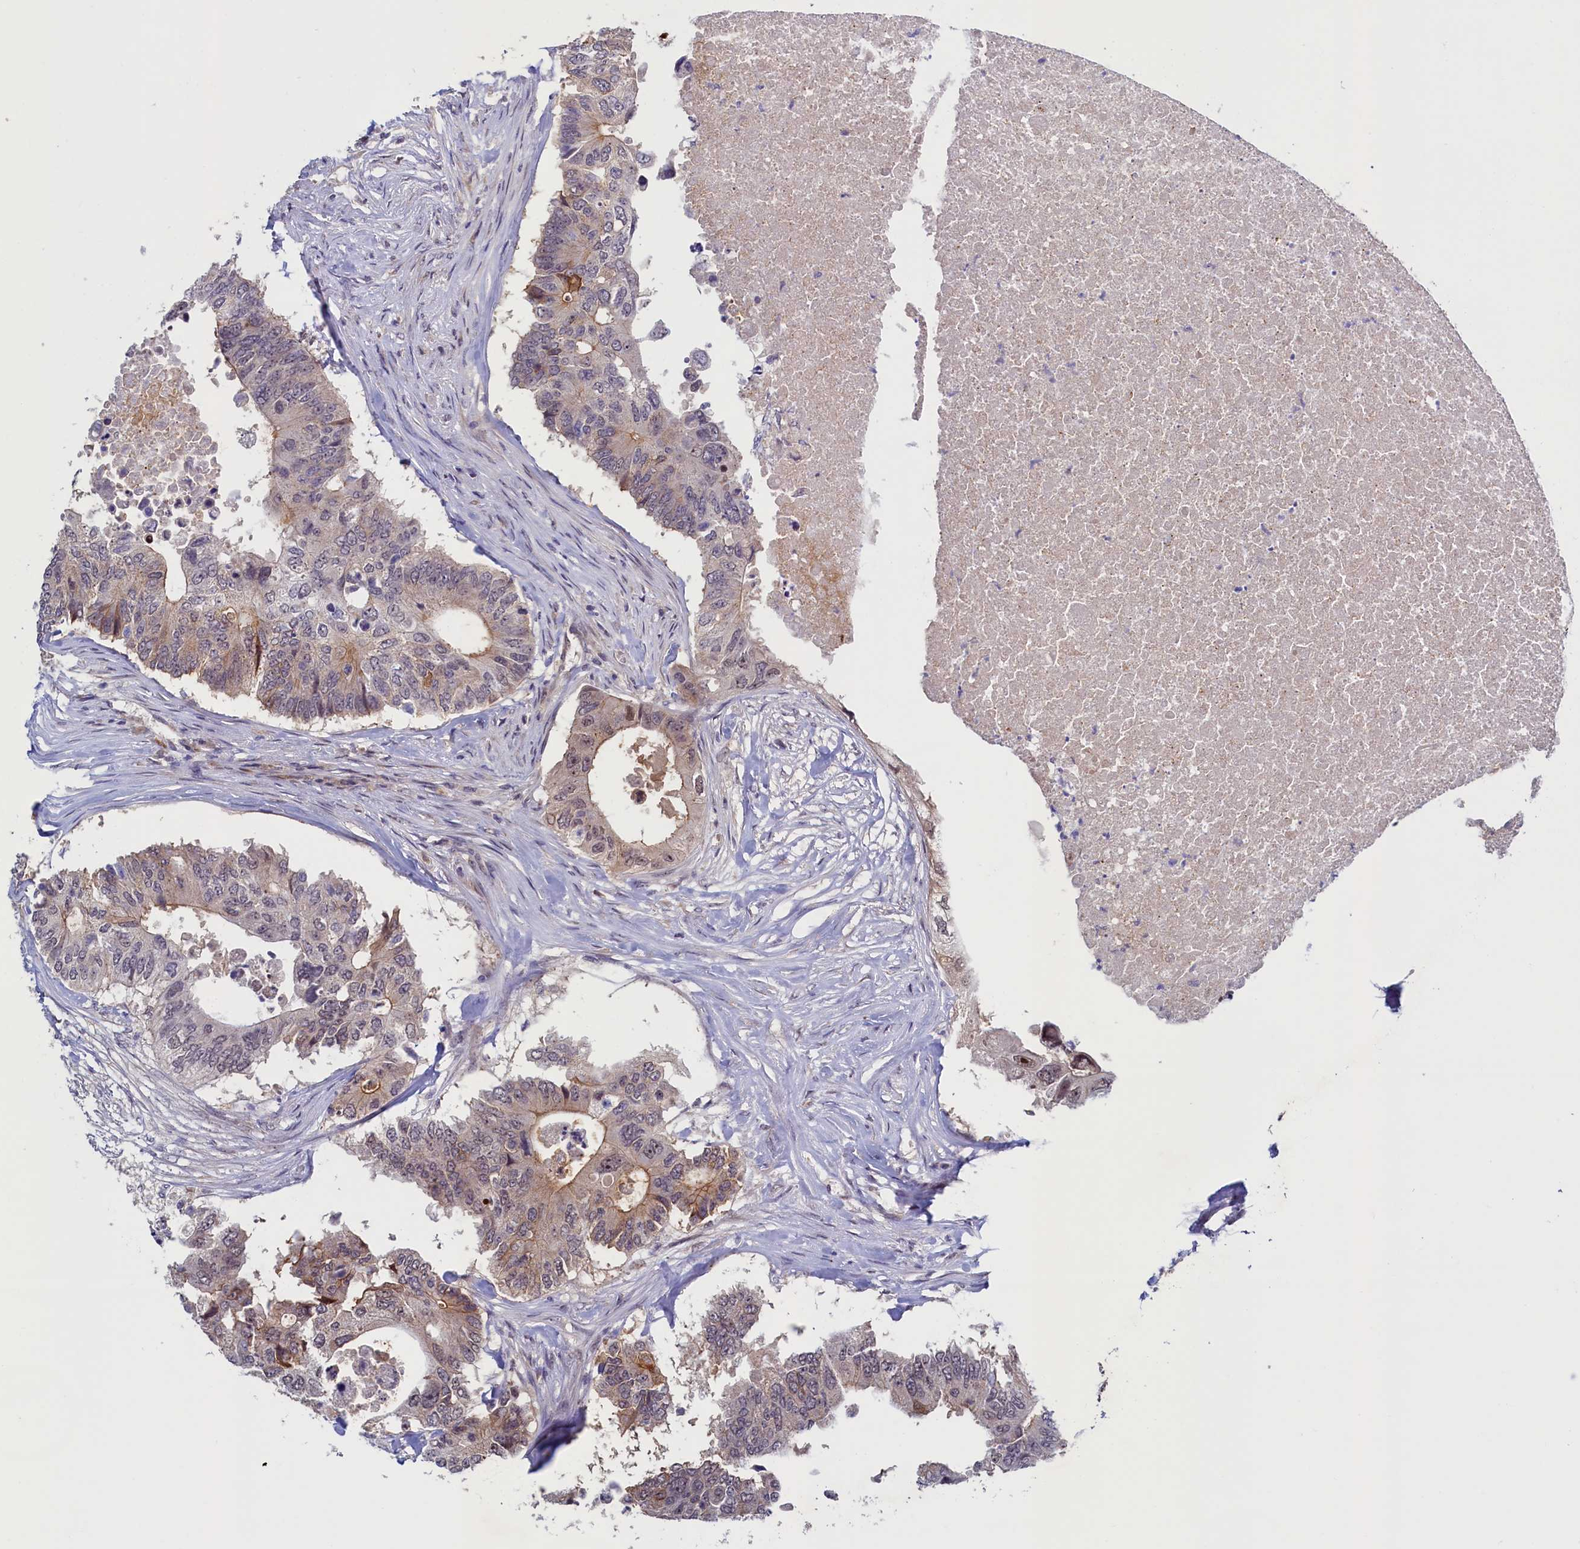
{"staining": {"intensity": "moderate", "quantity": "<25%", "location": "cytoplasmic/membranous"}, "tissue": "colorectal cancer", "cell_type": "Tumor cells", "image_type": "cancer", "snomed": [{"axis": "morphology", "description": "Adenocarcinoma, NOS"}, {"axis": "topography", "description": "Colon"}], "caption": "This histopathology image exhibits immunohistochemistry (IHC) staining of human colorectal cancer, with low moderate cytoplasmic/membranous expression in approximately <25% of tumor cells.", "gene": "PACSIN3", "patient": {"sex": "male", "age": 71}}